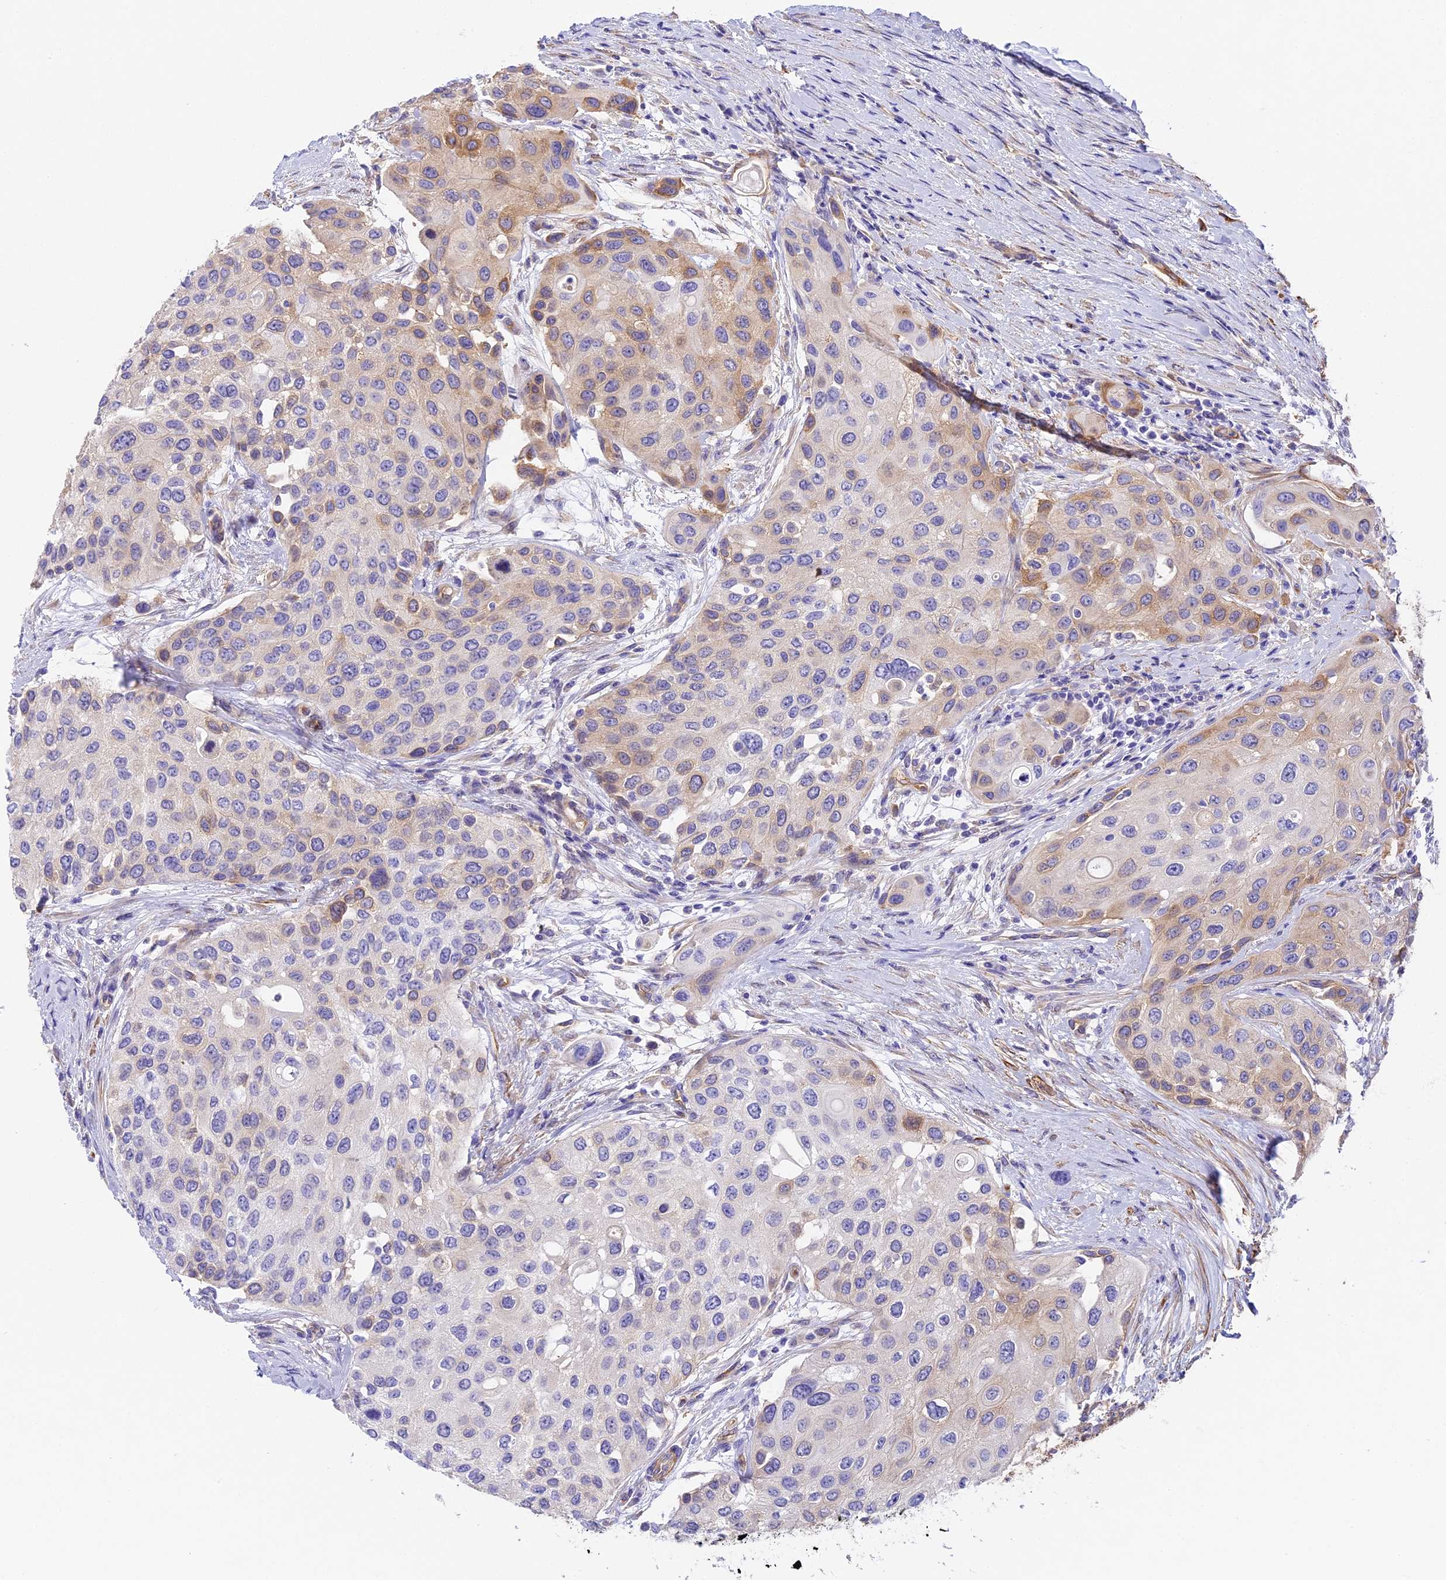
{"staining": {"intensity": "moderate", "quantity": "<25%", "location": "cytoplasmic/membranous"}, "tissue": "urothelial cancer", "cell_type": "Tumor cells", "image_type": "cancer", "snomed": [{"axis": "morphology", "description": "Normal tissue, NOS"}, {"axis": "morphology", "description": "Urothelial carcinoma, High grade"}, {"axis": "topography", "description": "Vascular tissue"}, {"axis": "topography", "description": "Urinary bladder"}], "caption": "A brown stain highlights moderate cytoplasmic/membranous staining of a protein in urothelial cancer tumor cells. Using DAB (brown) and hematoxylin (blue) stains, captured at high magnification using brightfield microscopy.", "gene": "HOMER3", "patient": {"sex": "female", "age": 56}}